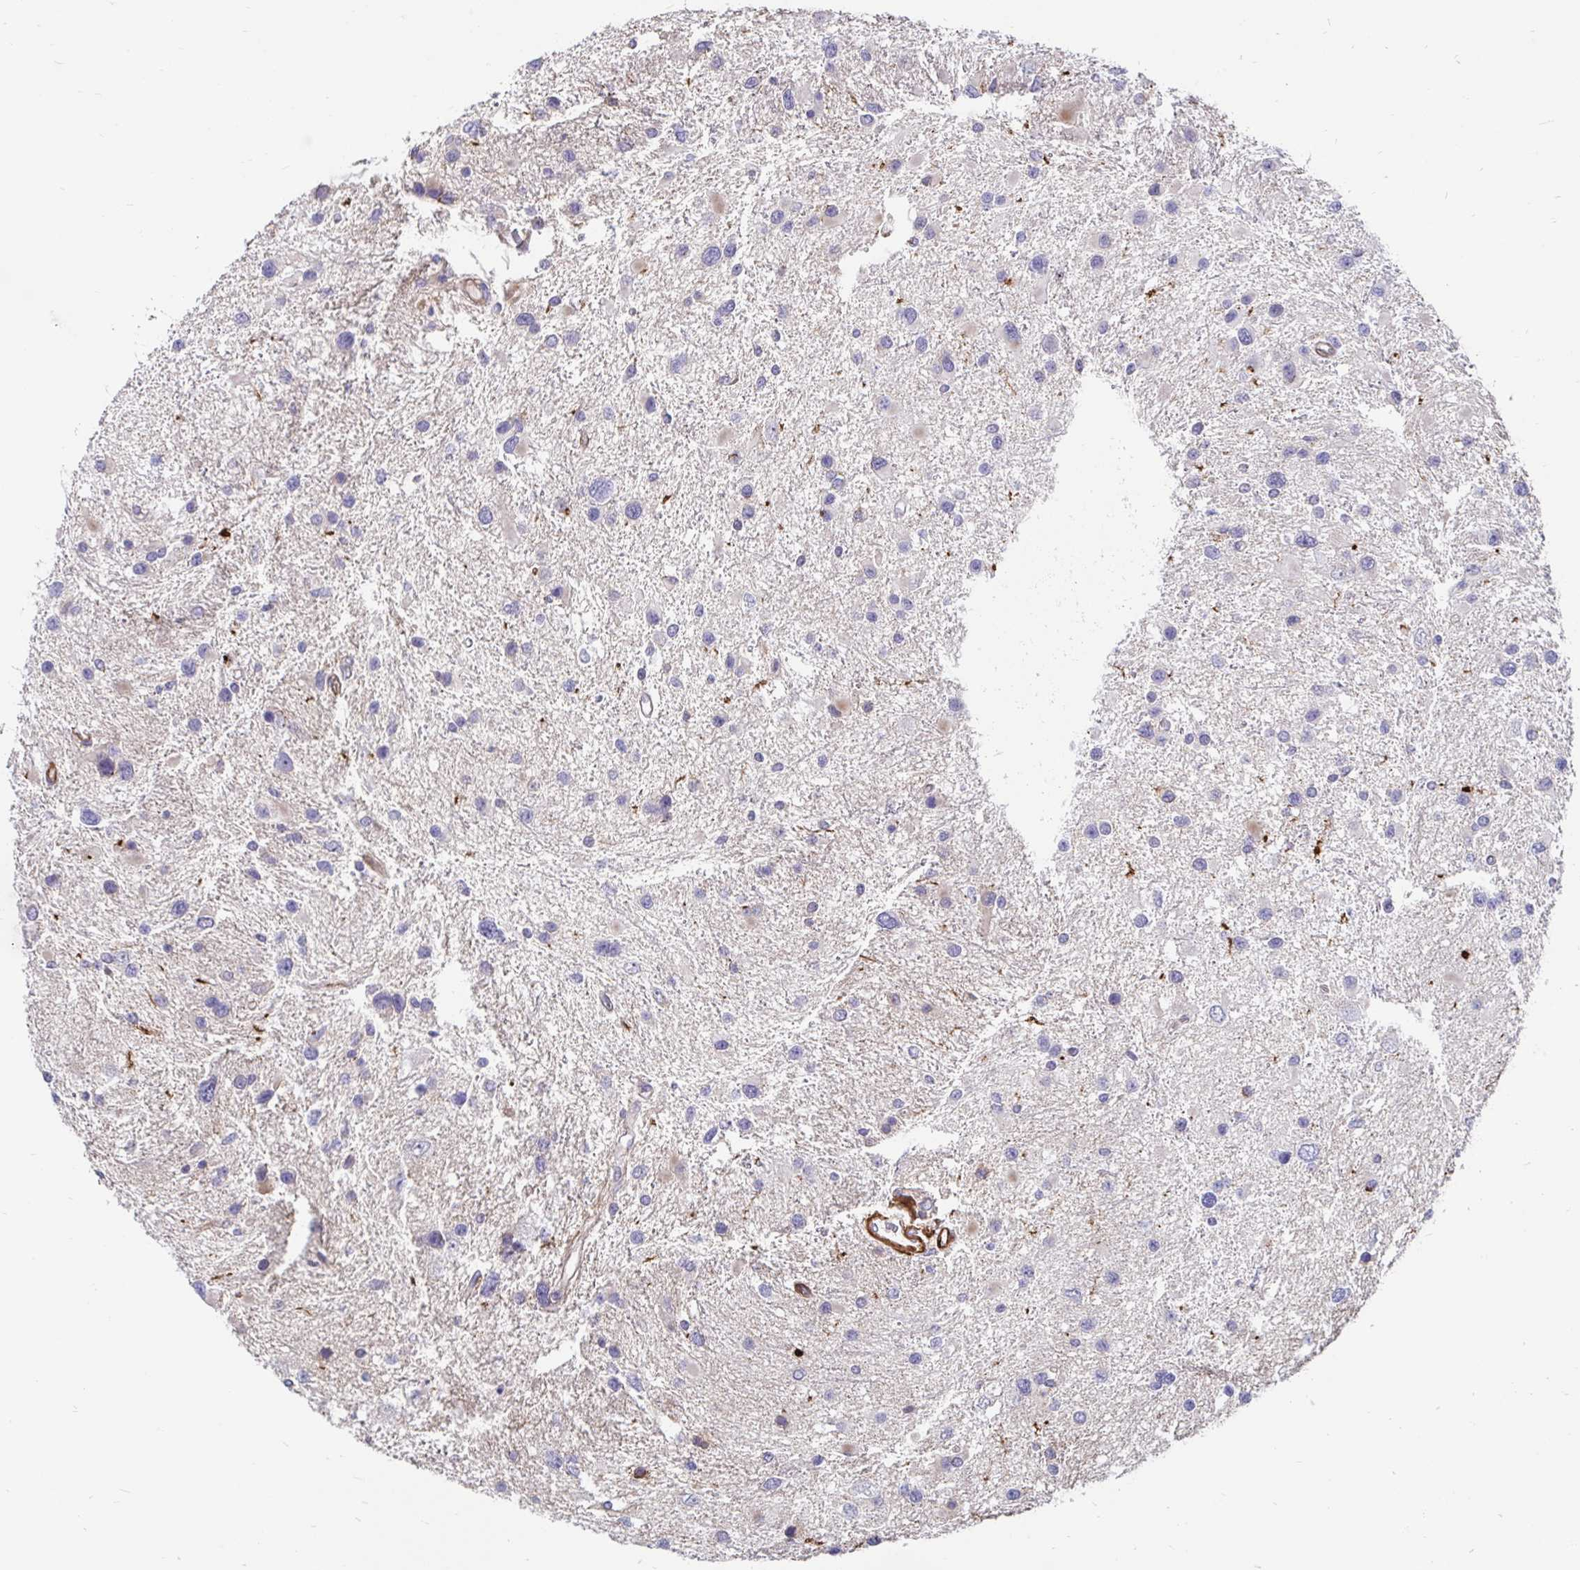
{"staining": {"intensity": "negative", "quantity": "none", "location": "none"}, "tissue": "glioma", "cell_type": "Tumor cells", "image_type": "cancer", "snomed": [{"axis": "morphology", "description": "Glioma, malignant, Low grade"}, {"axis": "topography", "description": "Brain"}], "caption": "Protein analysis of malignant glioma (low-grade) shows no significant positivity in tumor cells.", "gene": "CDKL1", "patient": {"sex": "female", "age": 32}}